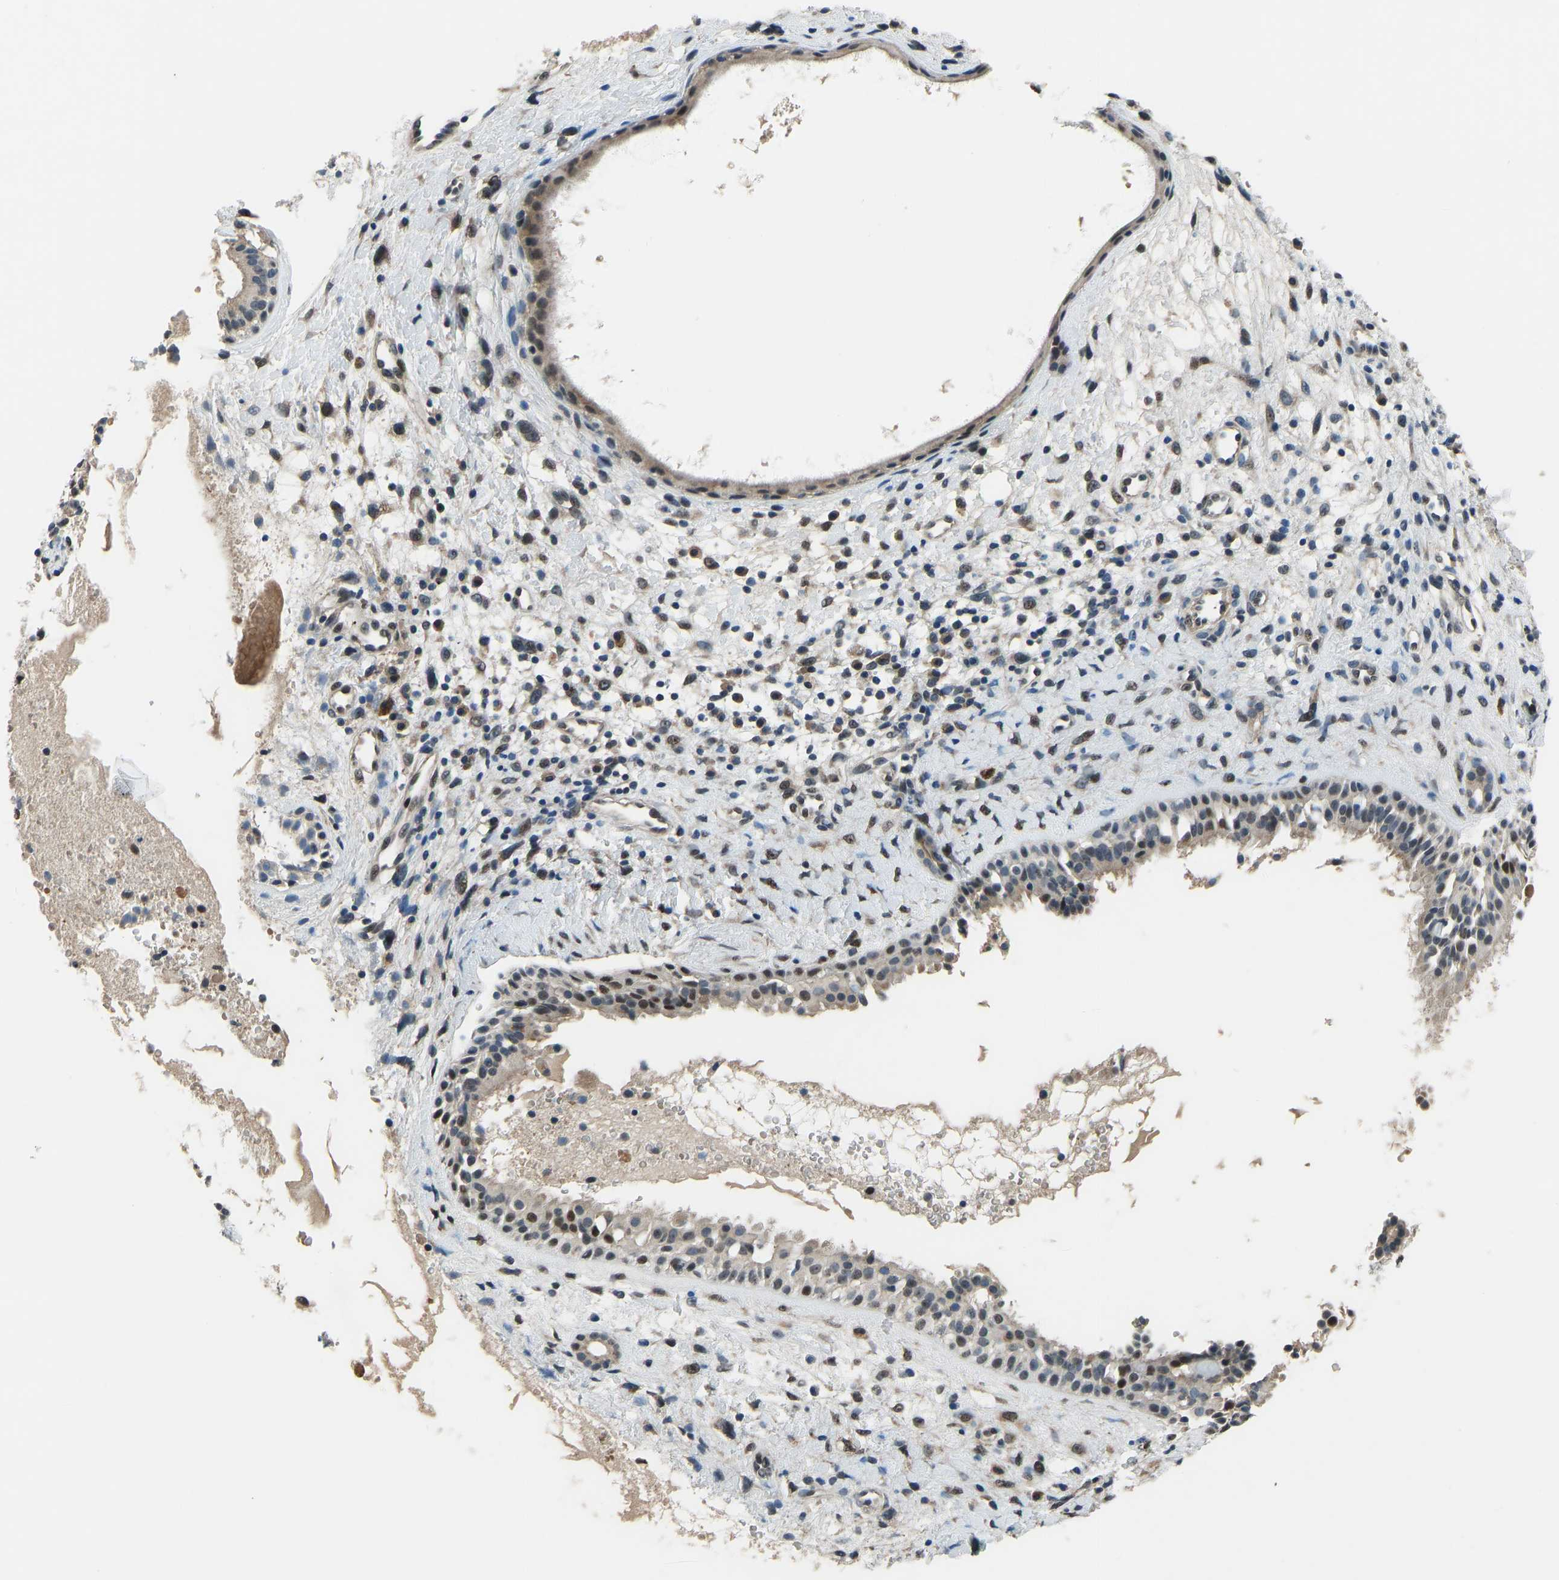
{"staining": {"intensity": "strong", "quantity": "<25%", "location": "cytoplasmic/membranous,nuclear"}, "tissue": "nasopharynx", "cell_type": "Respiratory epithelial cells", "image_type": "normal", "snomed": [{"axis": "morphology", "description": "Normal tissue, NOS"}, {"axis": "topography", "description": "Nasopharynx"}], "caption": "Normal nasopharynx displays strong cytoplasmic/membranous,nuclear positivity in approximately <25% of respiratory epithelial cells.", "gene": "FOS", "patient": {"sex": "male", "age": 22}}